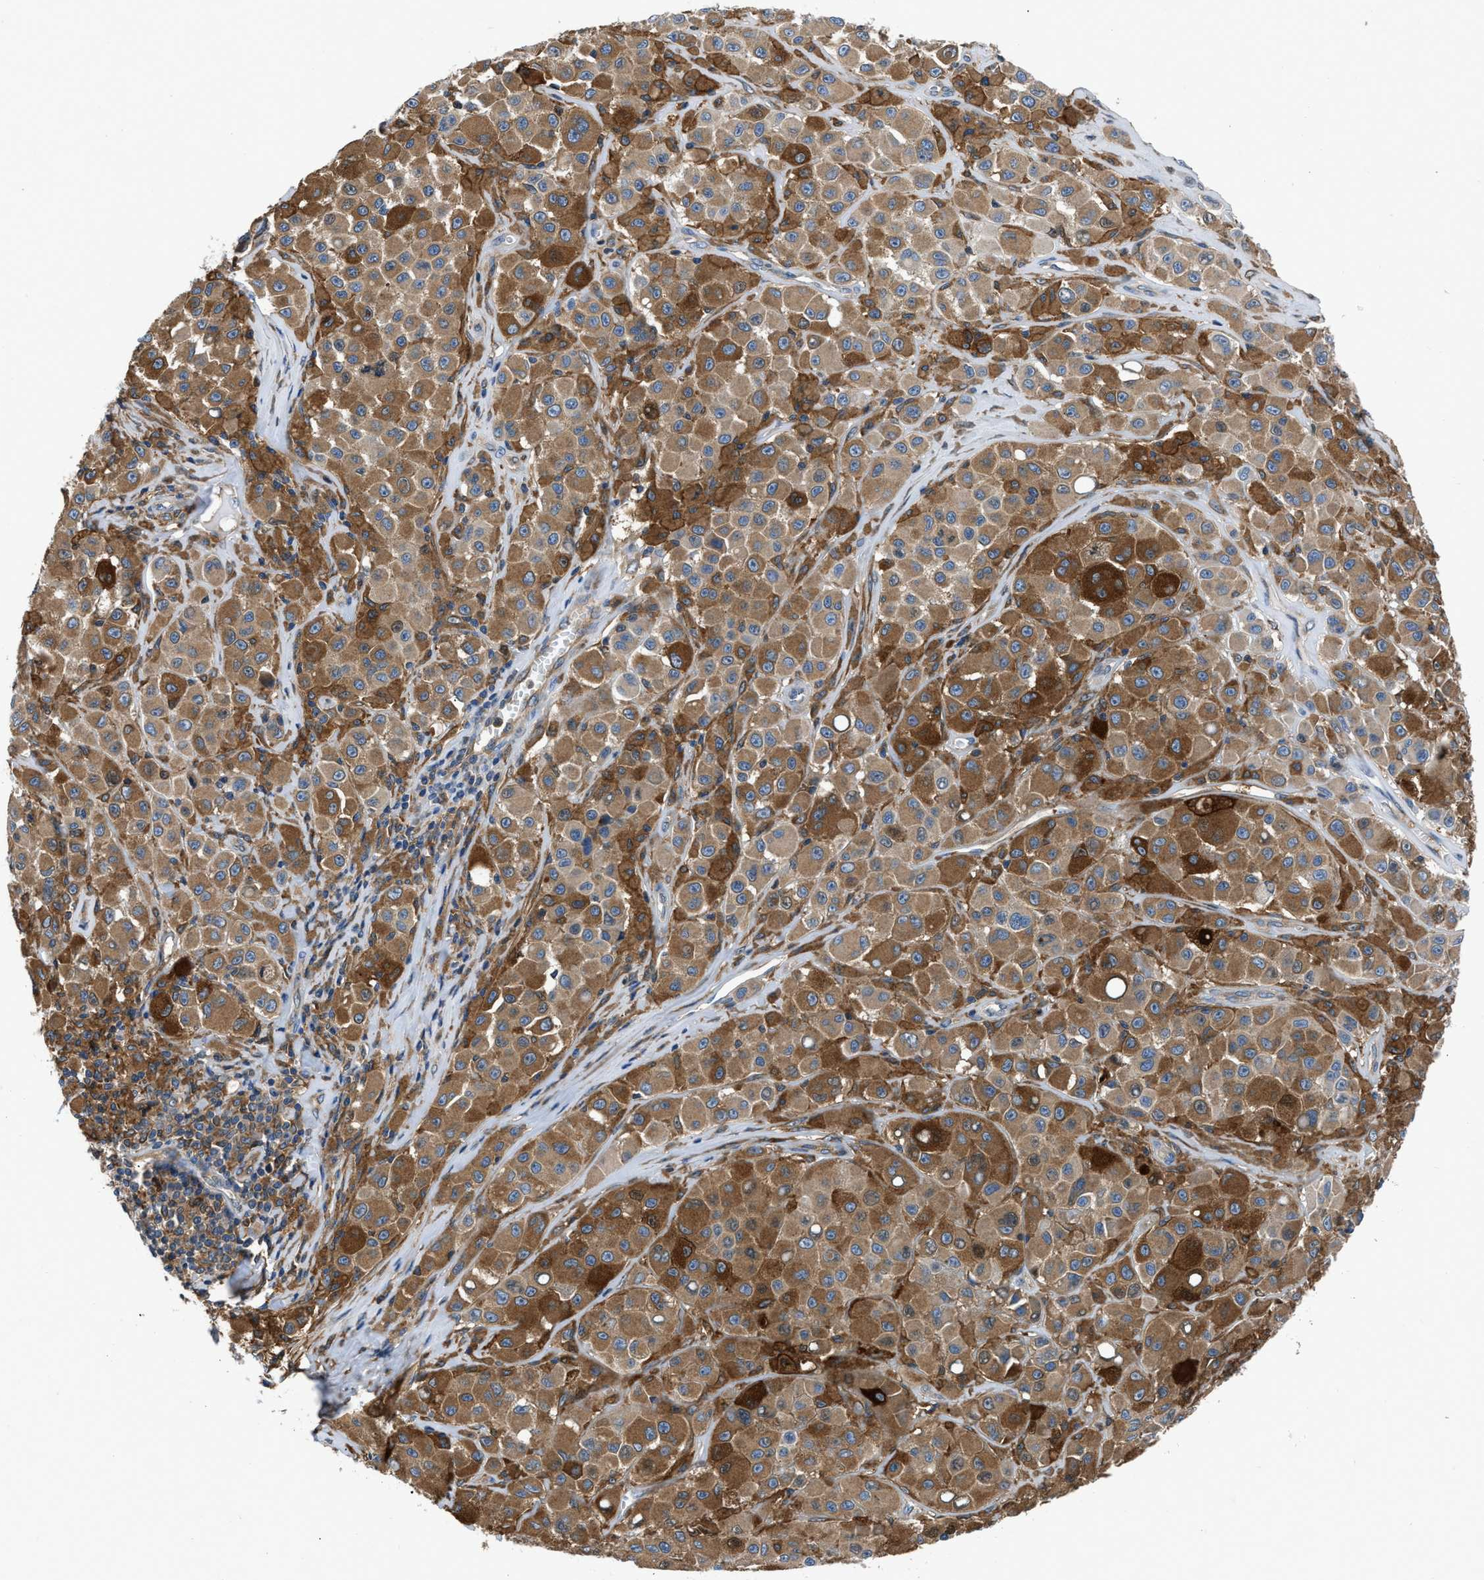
{"staining": {"intensity": "moderate", "quantity": ">75%", "location": "cytoplasmic/membranous"}, "tissue": "melanoma", "cell_type": "Tumor cells", "image_type": "cancer", "snomed": [{"axis": "morphology", "description": "Malignant melanoma, NOS"}, {"axis": "topography", "description": "Skin"}], "caption": "There is medium levels of moderate cytoplasmic/membranous positivity in tumor cells of malignant melanoma, as demonstrated by immunohistochemical staining (brown color).", "gene": "PKM", "patient": {"sex": "male", "age": 84}}